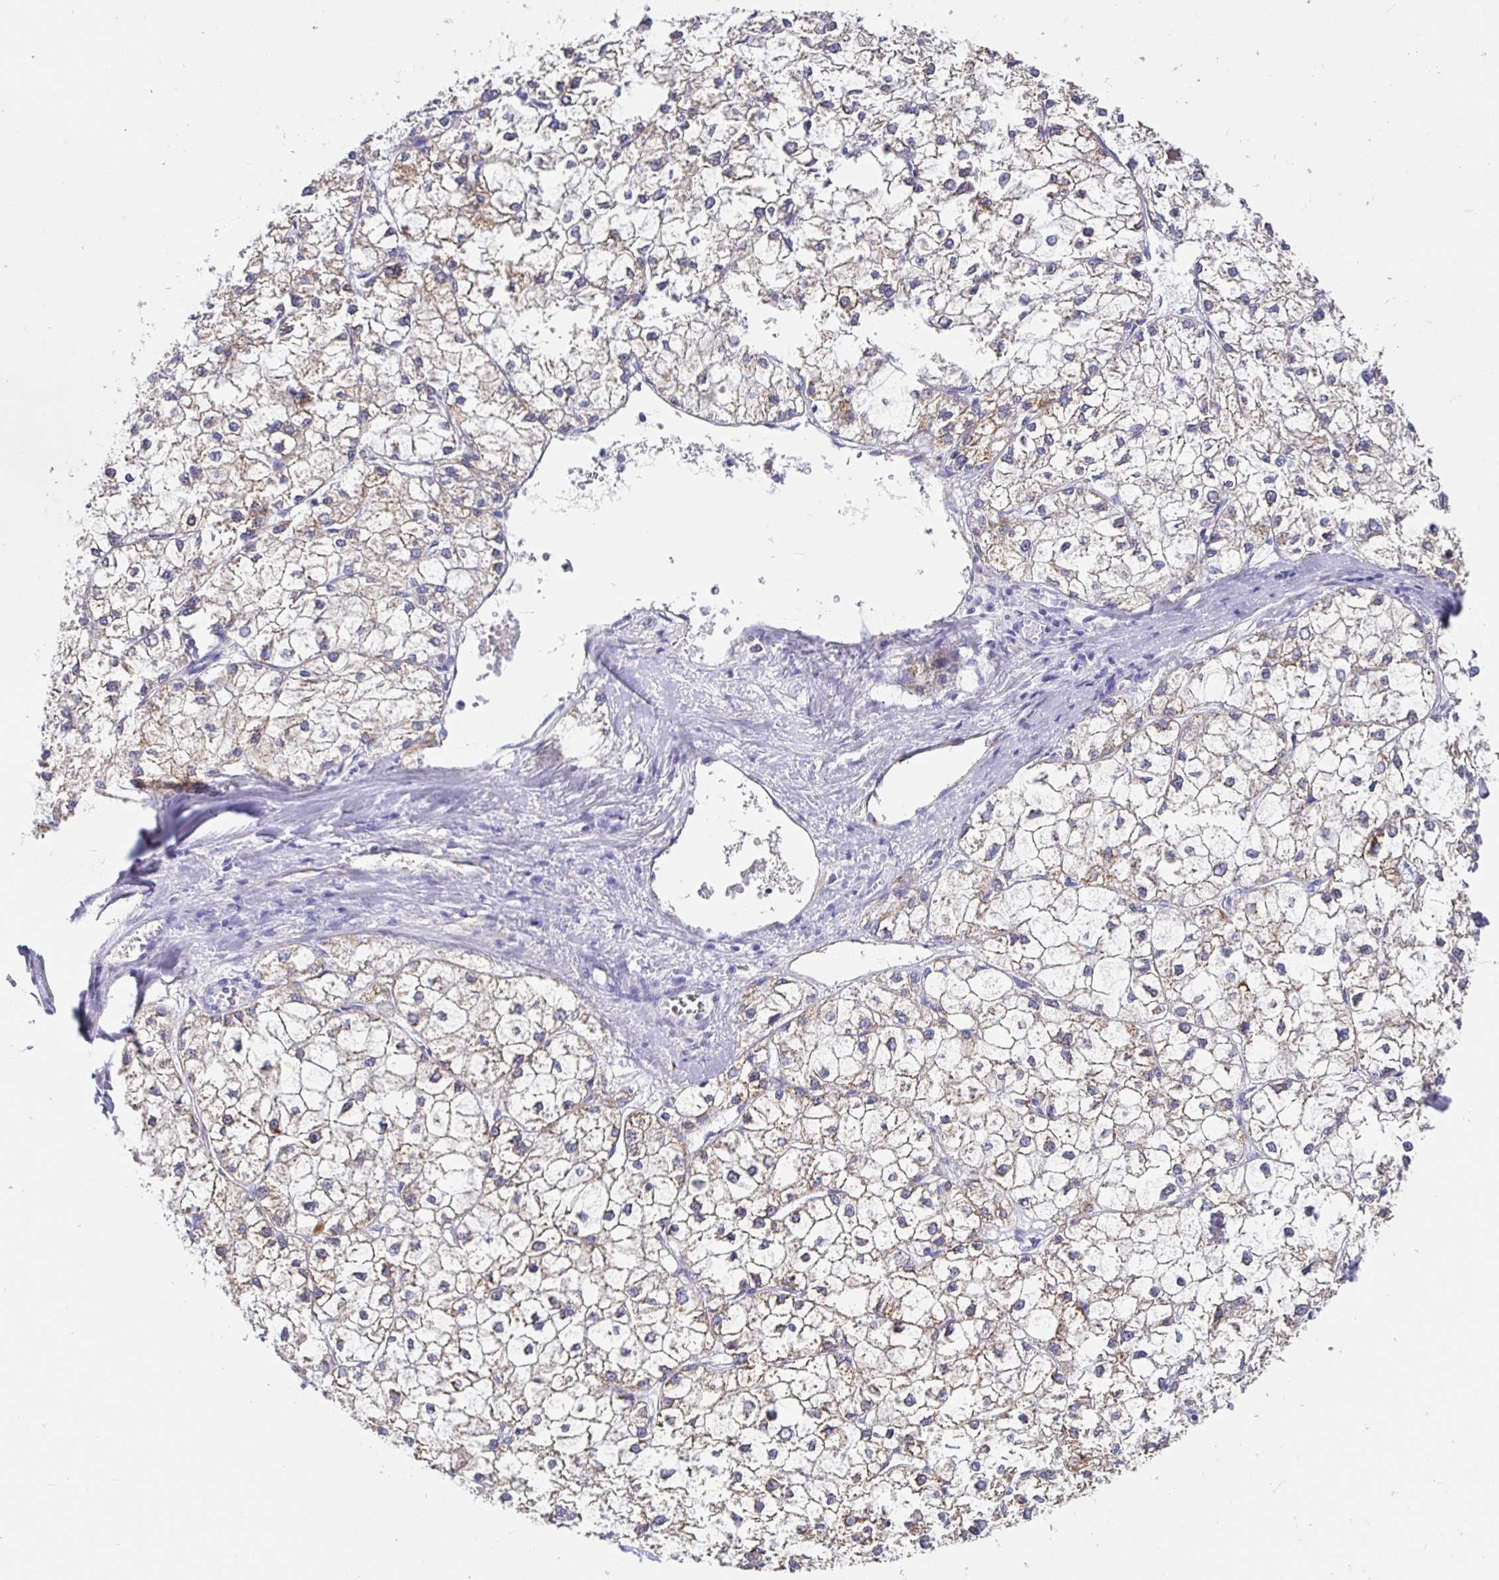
{"staining": {"intensity": "weak", "quantity": "25%-75%", "location": "cytoplasmic/membranous"}, "tissue": "liver cancer", "cell_type": "Tumor cells", "image_type": "cancer", "snomed": [{"axis": "morphology", "description": "Carcinoma, Hepatocellular, NOS"}, {"axis": "topography", "description": "Liver"}], "caption": "Hepatocellular carcinoma (liver) stained with a protein marker shows weak staining in tumor cells.", "gene": "MAOA", "patient": {"sex": "female", "age": 43}}